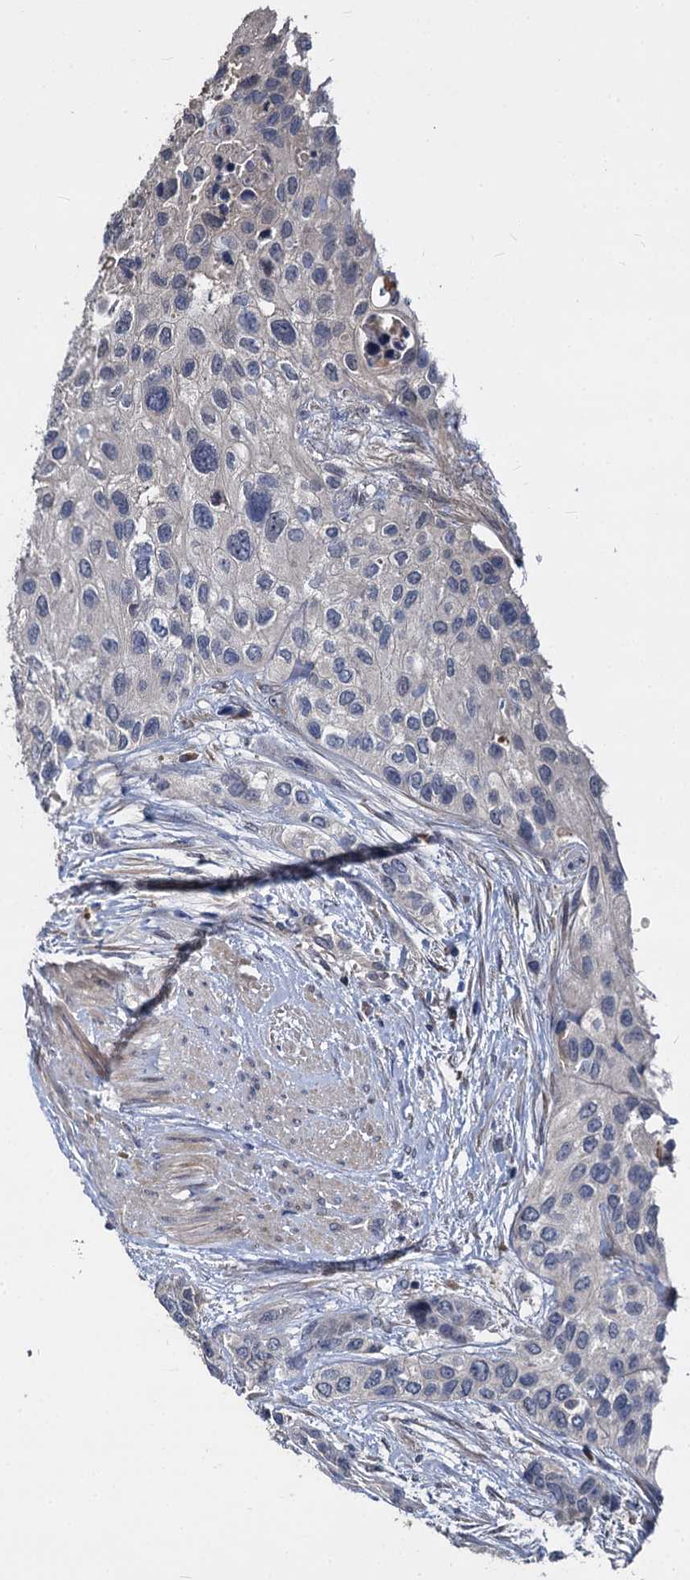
{"staining": {"intensity": "negative", "quantity": "none", "location": "none"}, "tissue": "urothelial cancer", "cell_type": "Tumor cells", "image_type": "cancer", "snomed": [{"axis": "morphology", "description": "Normal tissue, NOS"}, {"axis": "morphology", "description": "Urothelial carcinoma, High grade"}, {"axis": "topography", "description": "Vascular tissue"}, {"axis": "topography", "description": "Urinary bladder"}], "caption": "An IHC photomicrograph of high-grade urothelial carcinoma is shown. There is no staining in tumor cells of high-grade urothelial carcinoma.", "gene": "CCDC184", "patient": {"sex": "female", "age": 56}}